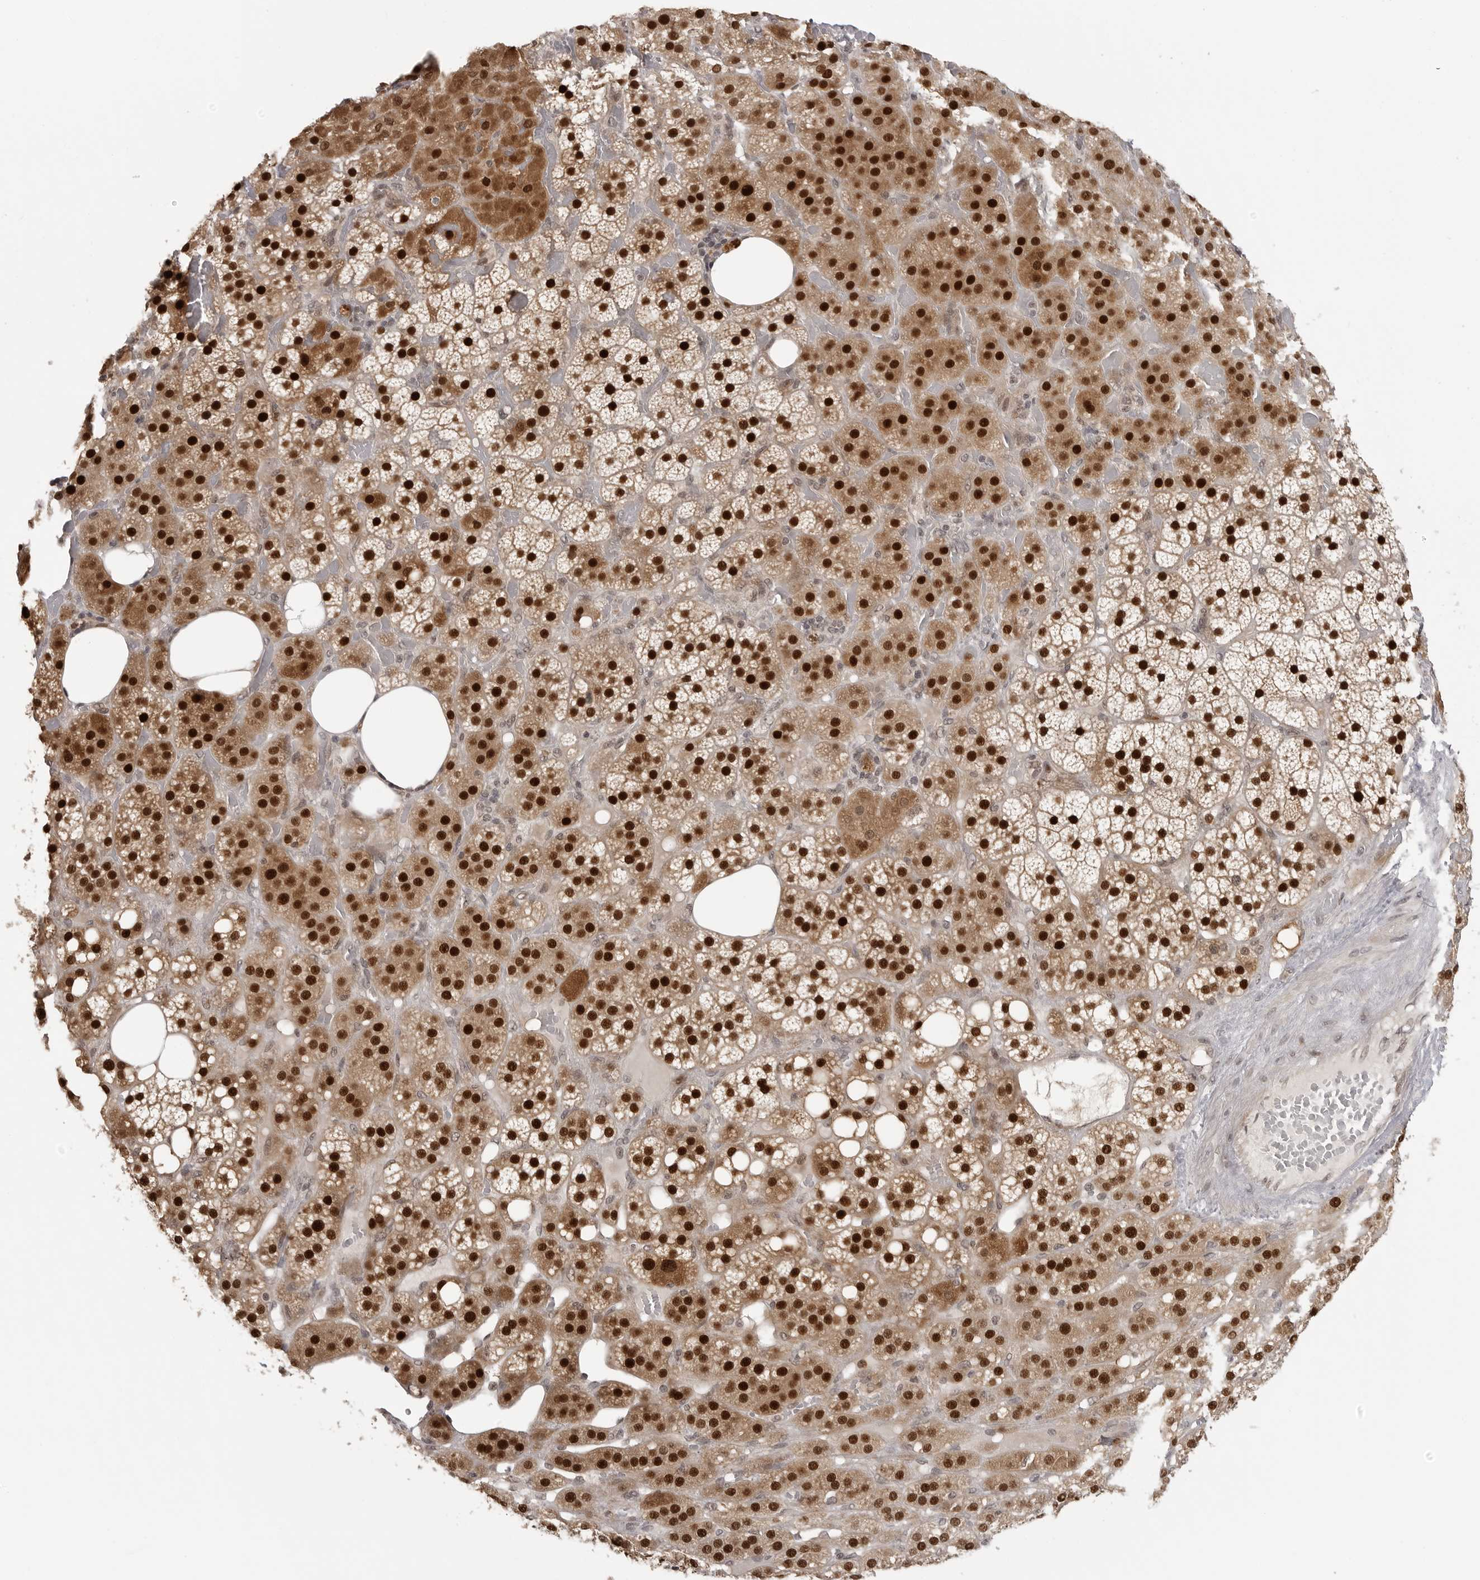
{"staining": {"intensity": "strong", "quantity": ">75%", "location": "cytoplasmic/membranous,nuclear"}, "tissue": "adrenal gland", "cell_type": "Glandular cells", "image_type": "normal", "snomed": [{"axis": "morphology", "description": "Normal tissue, NOS"}, {"axis": "topography", "description": "Adrenal gland"}], "caption": "Immunohistochemistry (IHC) (DAB (3,3'-diaminobenzidine)) staining of benign human adrenal gland displays strong cytoplasmic/membranous,nuclear protein staining in approximately >75% of glandular cells.", "gene": "PEG3", "patient": {"sex": "female", "age": 59}}